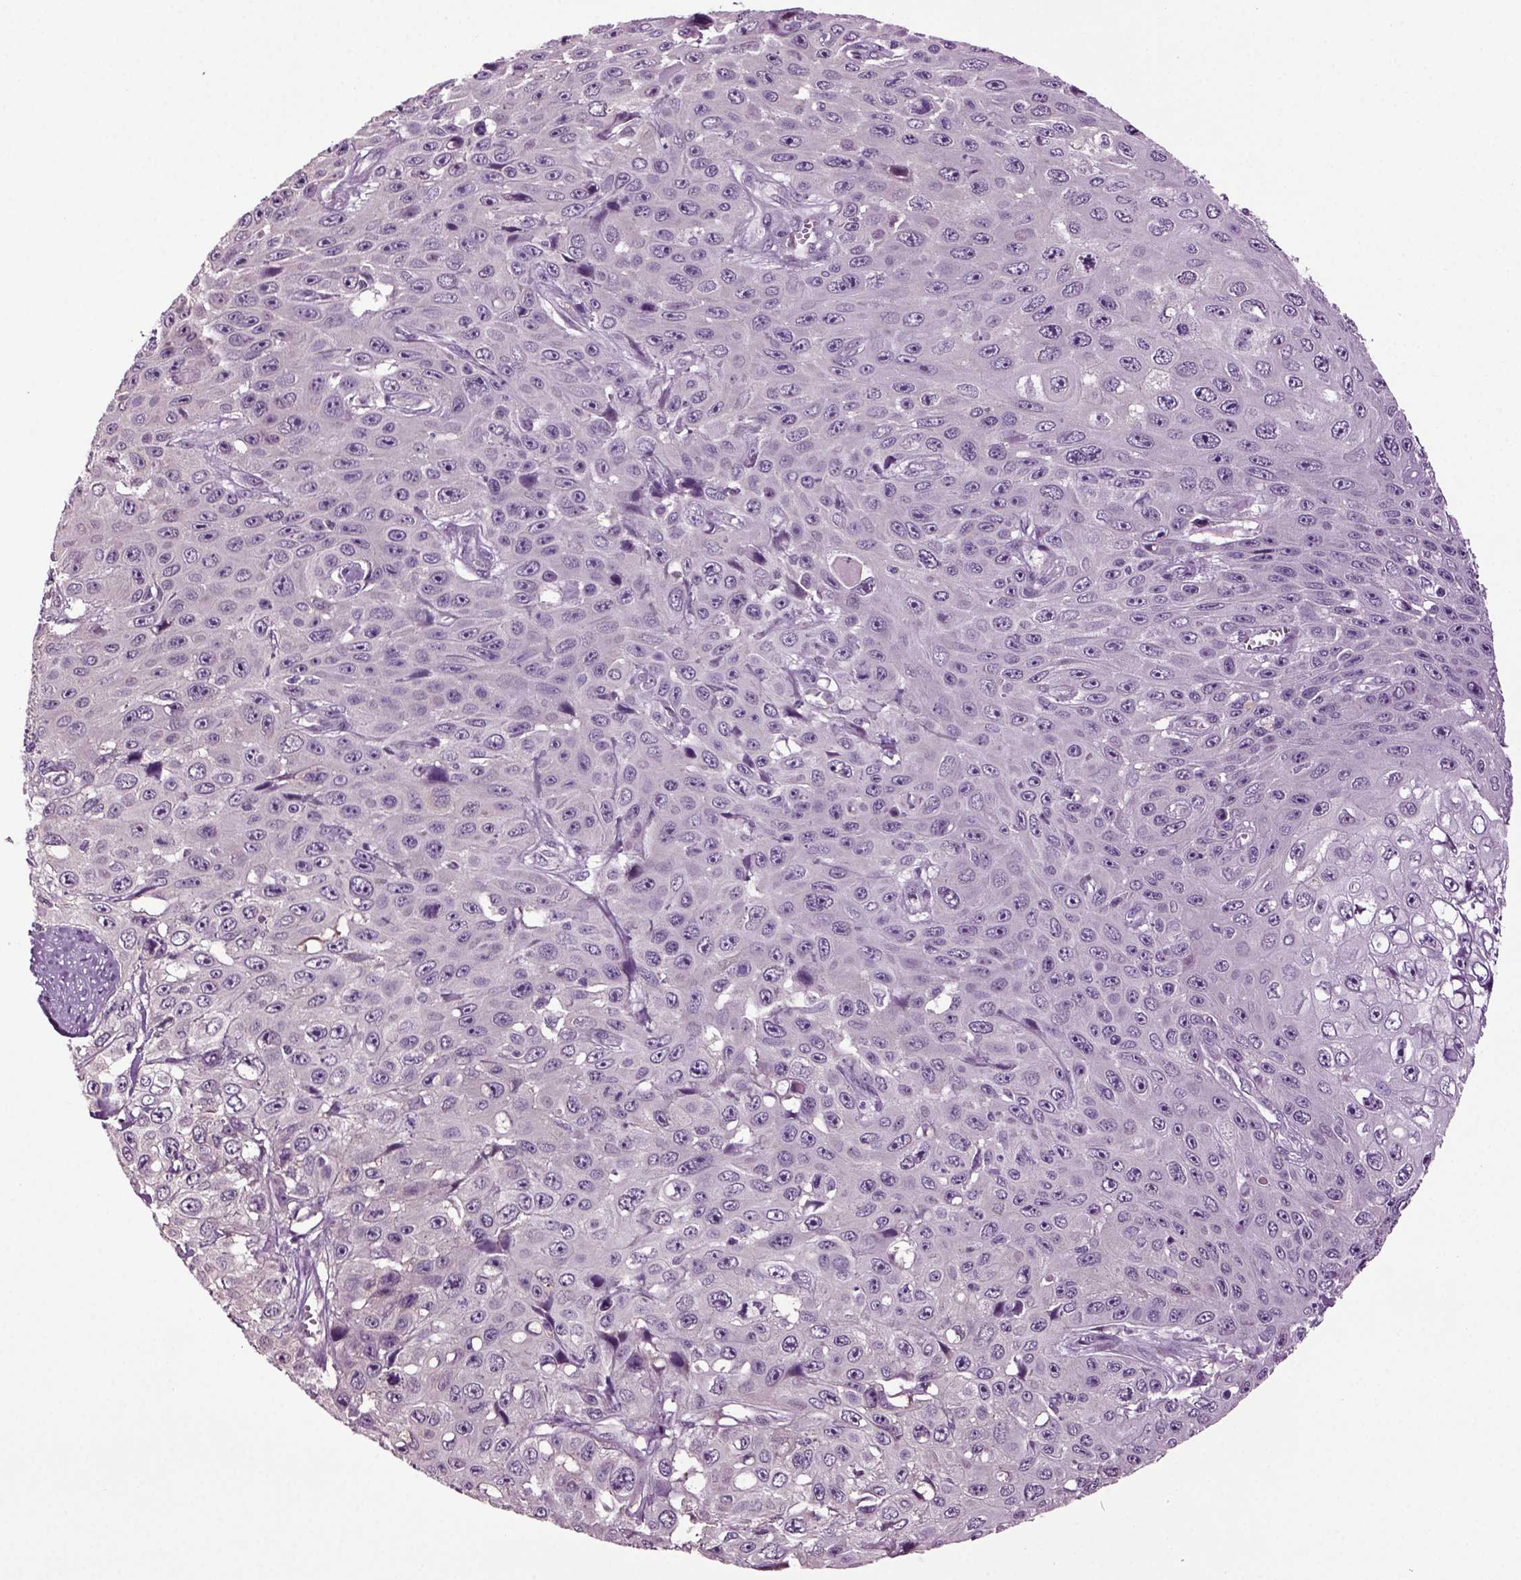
{"staining": {"intensity": "negative", "quantity": "none", "location": "none"}, "tissue": "skin cancer", "cell_type": "Tumor cells", "image_type": "cancer", "snomed": [{"axis": "morphology", "description": "Squamous cell carcinoma, NOS"}, {"axis": "topography", "description": "Skin"}], "caption": "Skin squamous cell carcinoma stained for a protein using immunohistochemistry reveals no positivity tumor cells.", "gene": "PLCH2", "patient": {"sex": "male", "age": 82}}